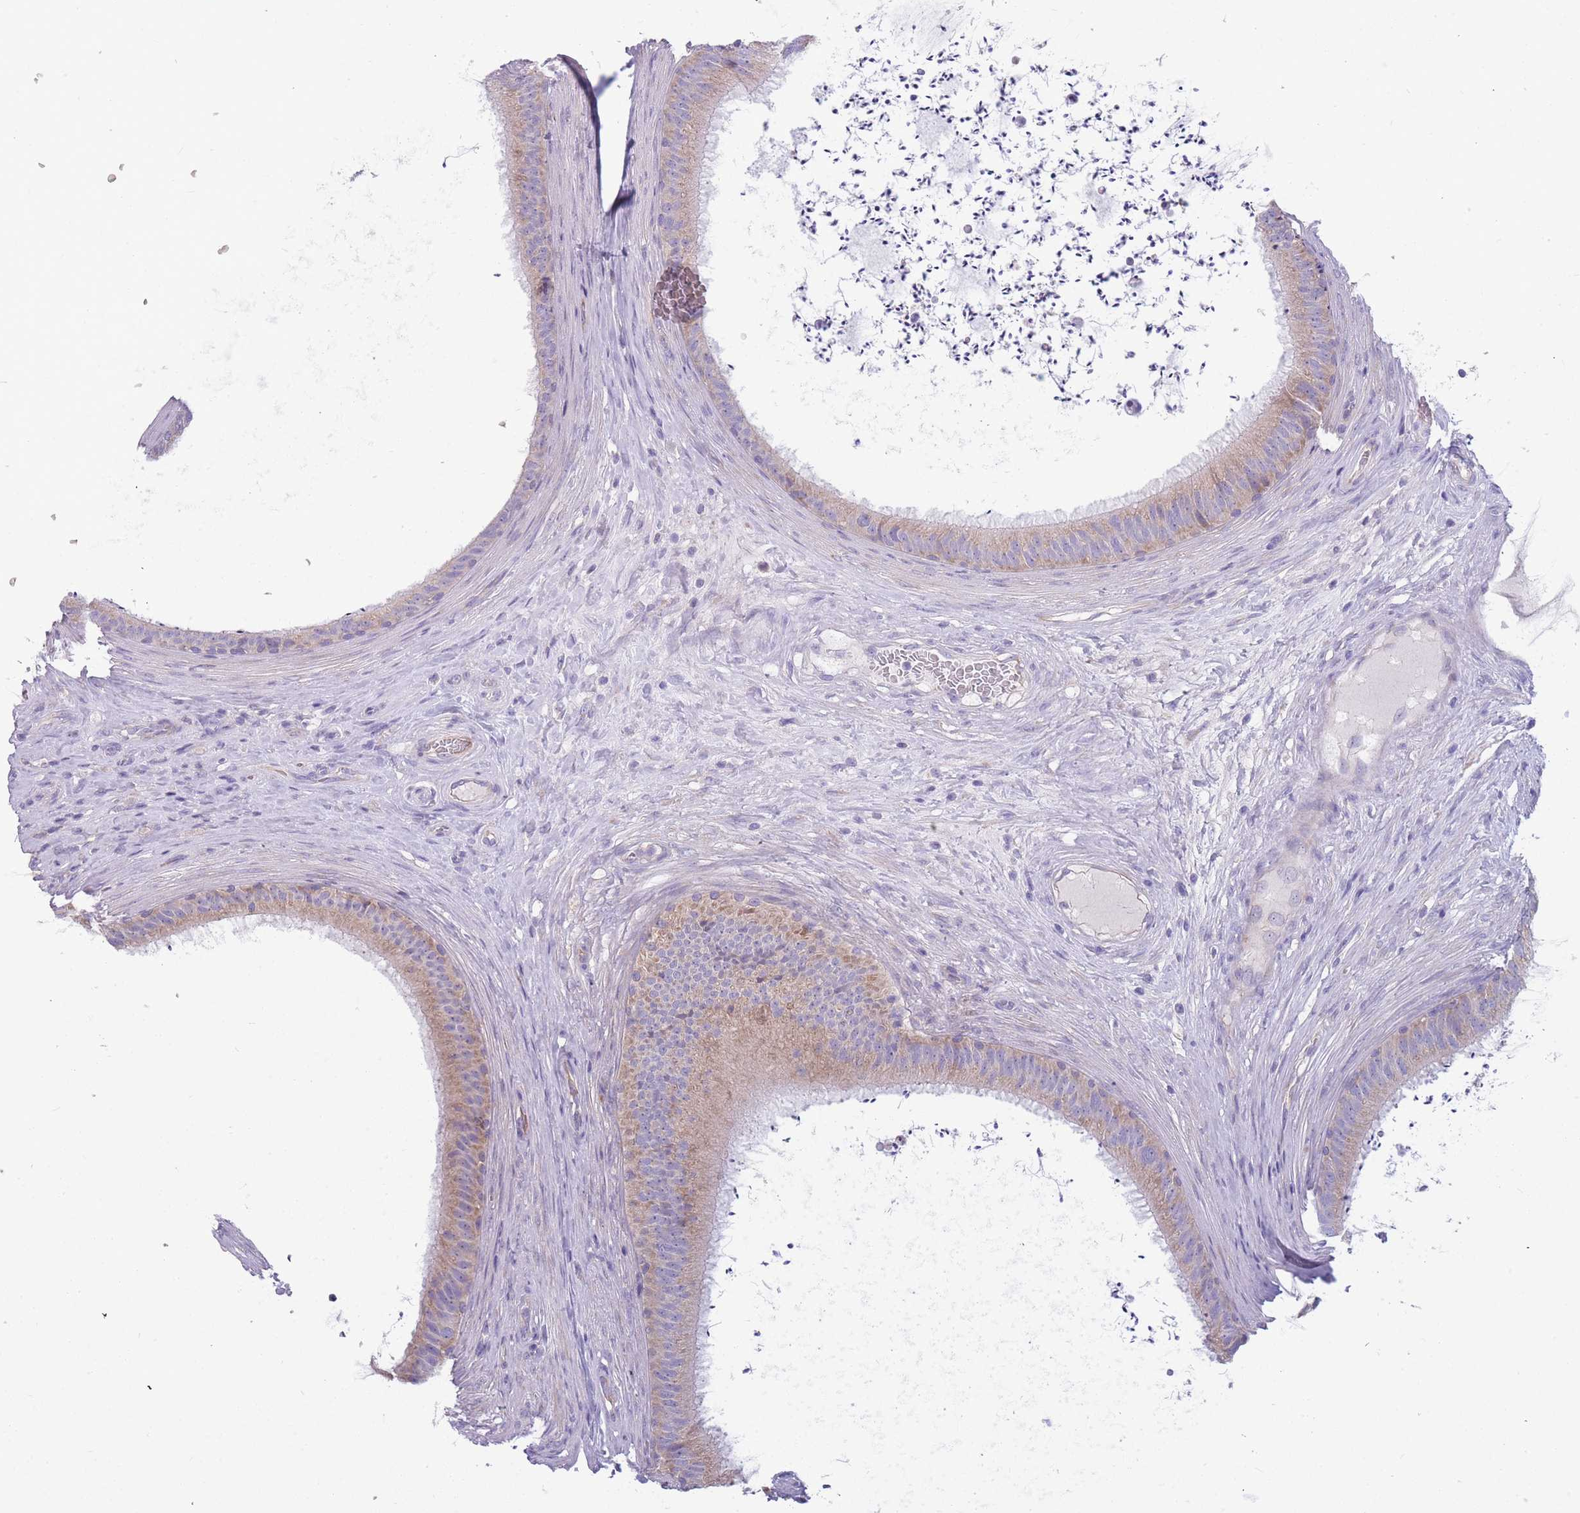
{"staining": {"intensity": "weak", "quantity": "25%-75%", "location": "cytoplasmic/membranous"}, "tissue": "epididymis", "cell_type": "Glandular cells", "image_type": "normal", "snomed": [{"axis": "morphology", "description": "Normal tissue, NOS"}, {"axis": "topography", "description": "Testis"}, {"axis": "topography", "description": "Epididymis"}], "caption": "The immunohistochemical stain shows weak cytoplasmic/membranous staining in glandular cells of unremarkable epididymis.", "gene": "NDUFAF6", "patient": {"sex": "male", "age": 41}}